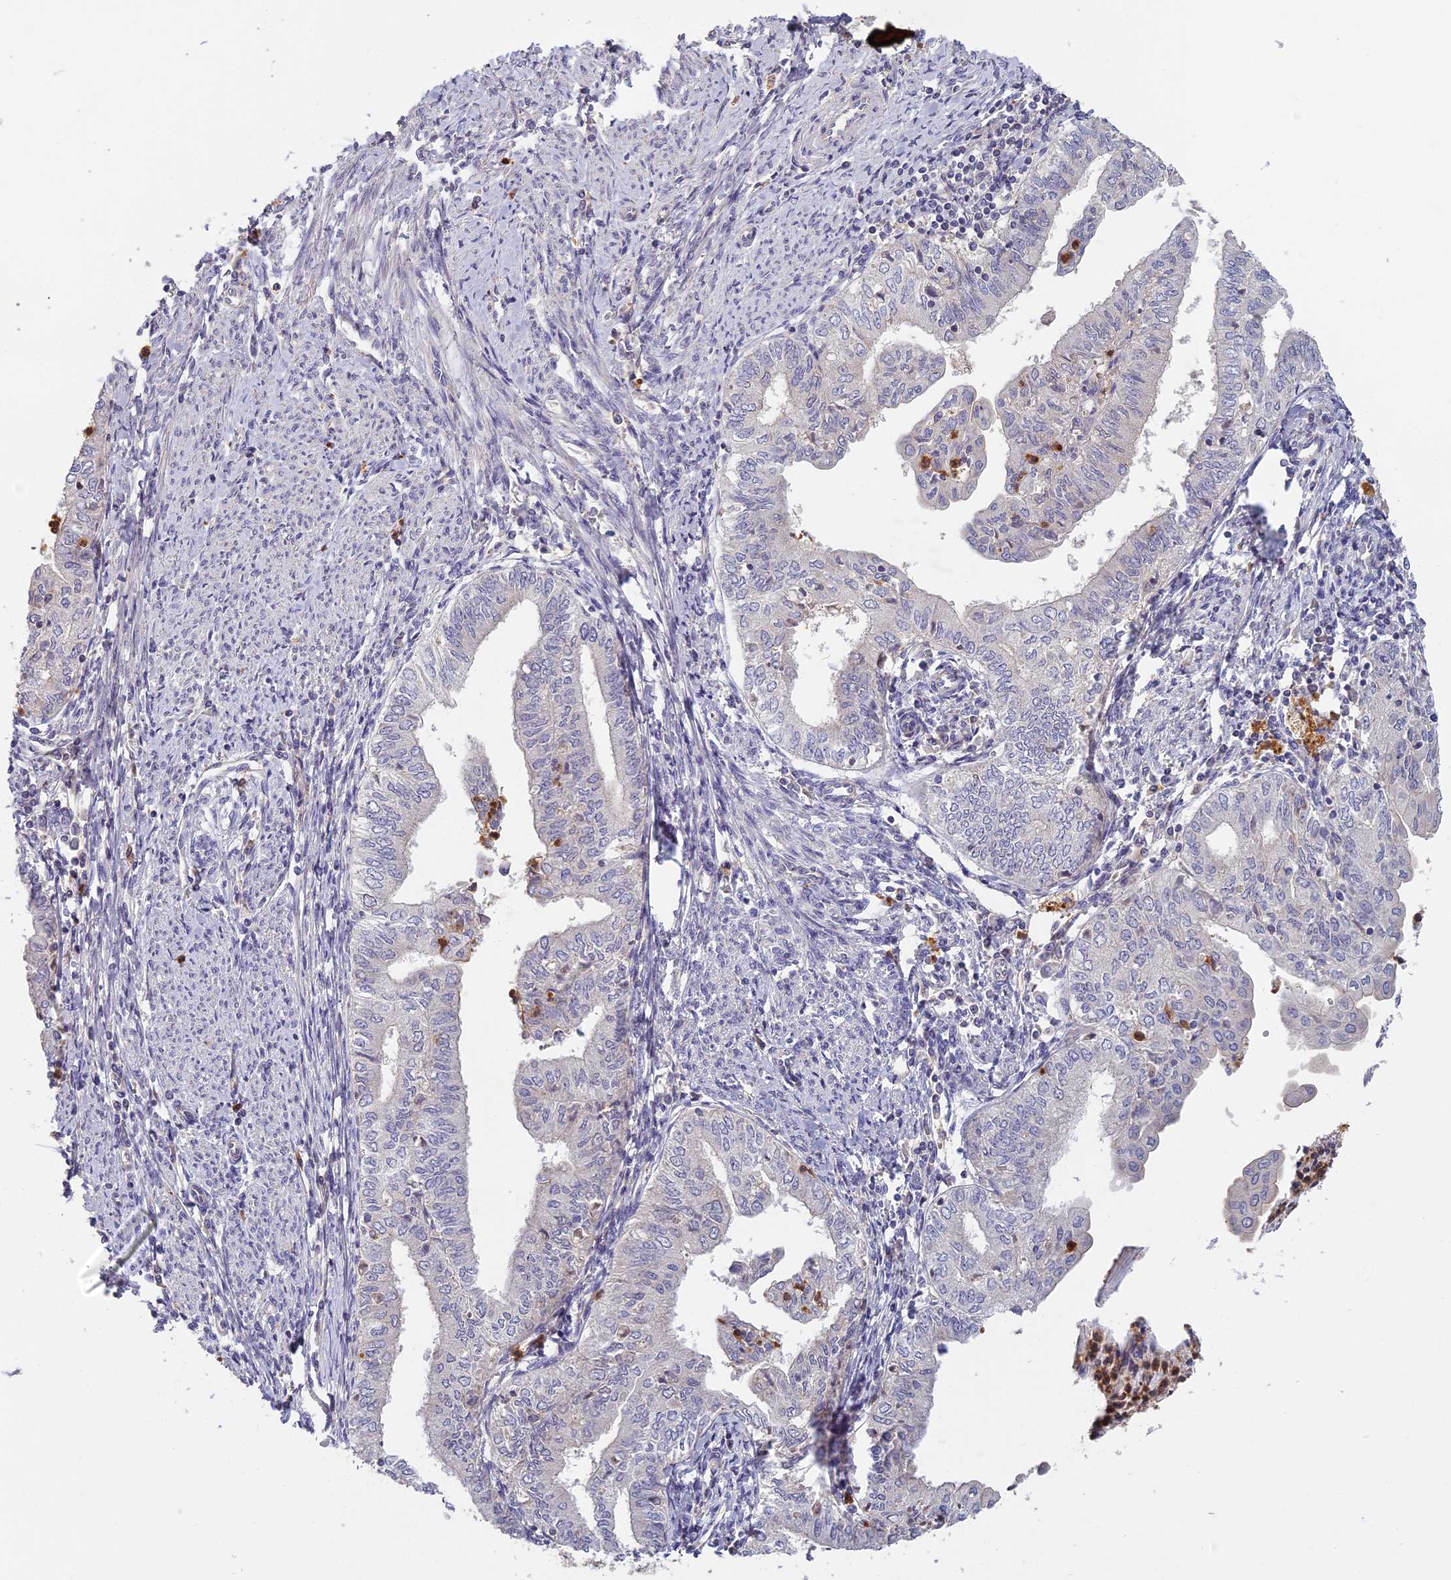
{"staining": {"intensity": "negative", "quantity": "none", "location": "none"}, "tissue": "endometrial cancer", "cell_type": "Tumor cells", "image_type": "cancer", "snomed": [{"axis": "morphology", "description": "Adenocarcinoma, NOS"}, {"axis": "topography", "description": "Endometrium"}], "caption": "An IHC photomicrograph of endometrial cancer is shown. There is no staining in tumor cells of endometrial cancer.", "gene": "AP4E1", "patient": {"sex": "female", "age": 66}}